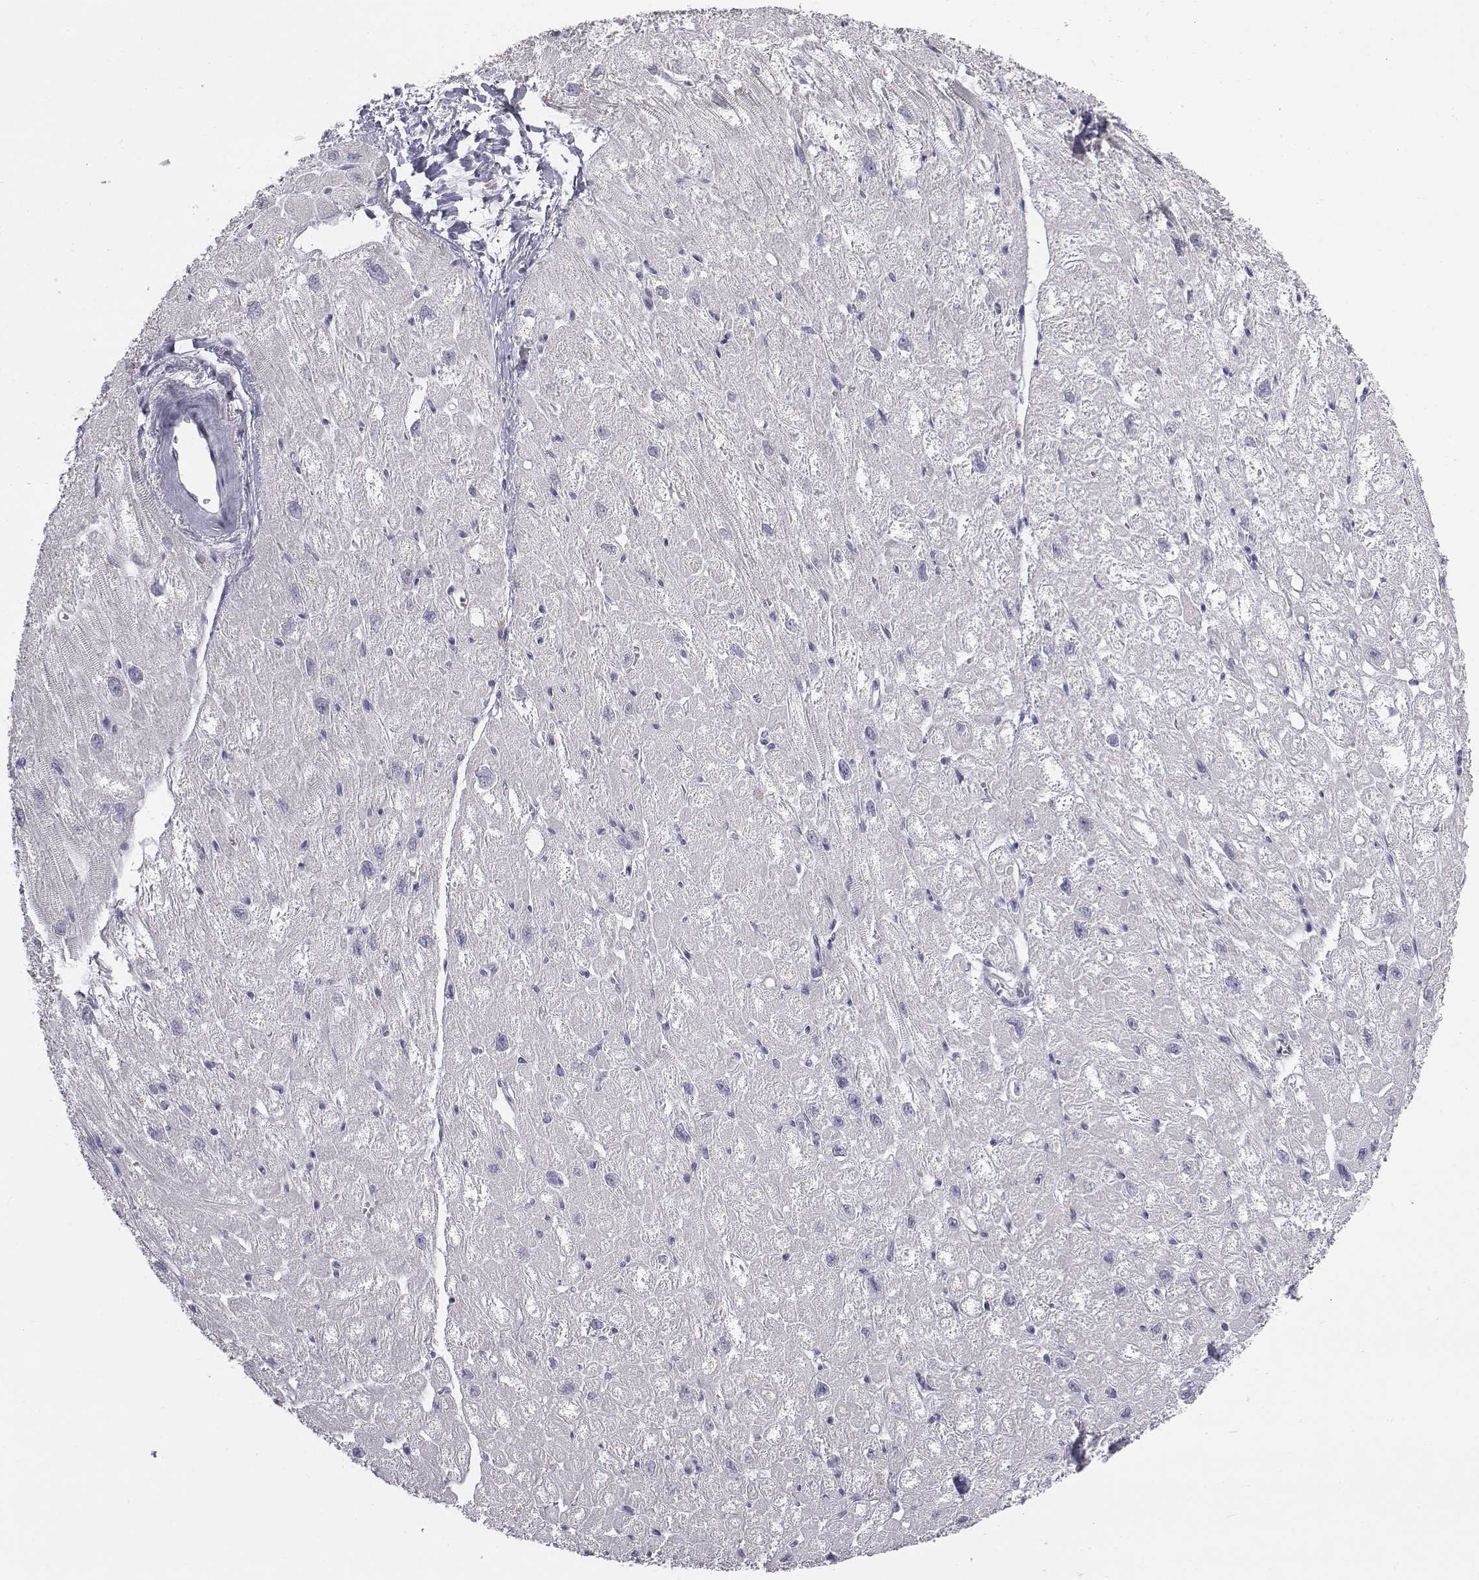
{"staining": {"intensity": "negative", "quantity": "none", "location": "none"}, "tissue": "heart muscle", "cell_type": "Cardiomyocytes", "image_type": "normal", "snomed": [{"axis": "morphology", "description": "Normal tissue, NOS"}, {"axis": "topography", "description": "Heart"}], "caption": "This is an immunohistochemistry micrograph of benign heart muscle. There is no positivity in cardiomyocytes.", "gene": "C6orf58", "patient": {"sex": "male", "age": 61}}